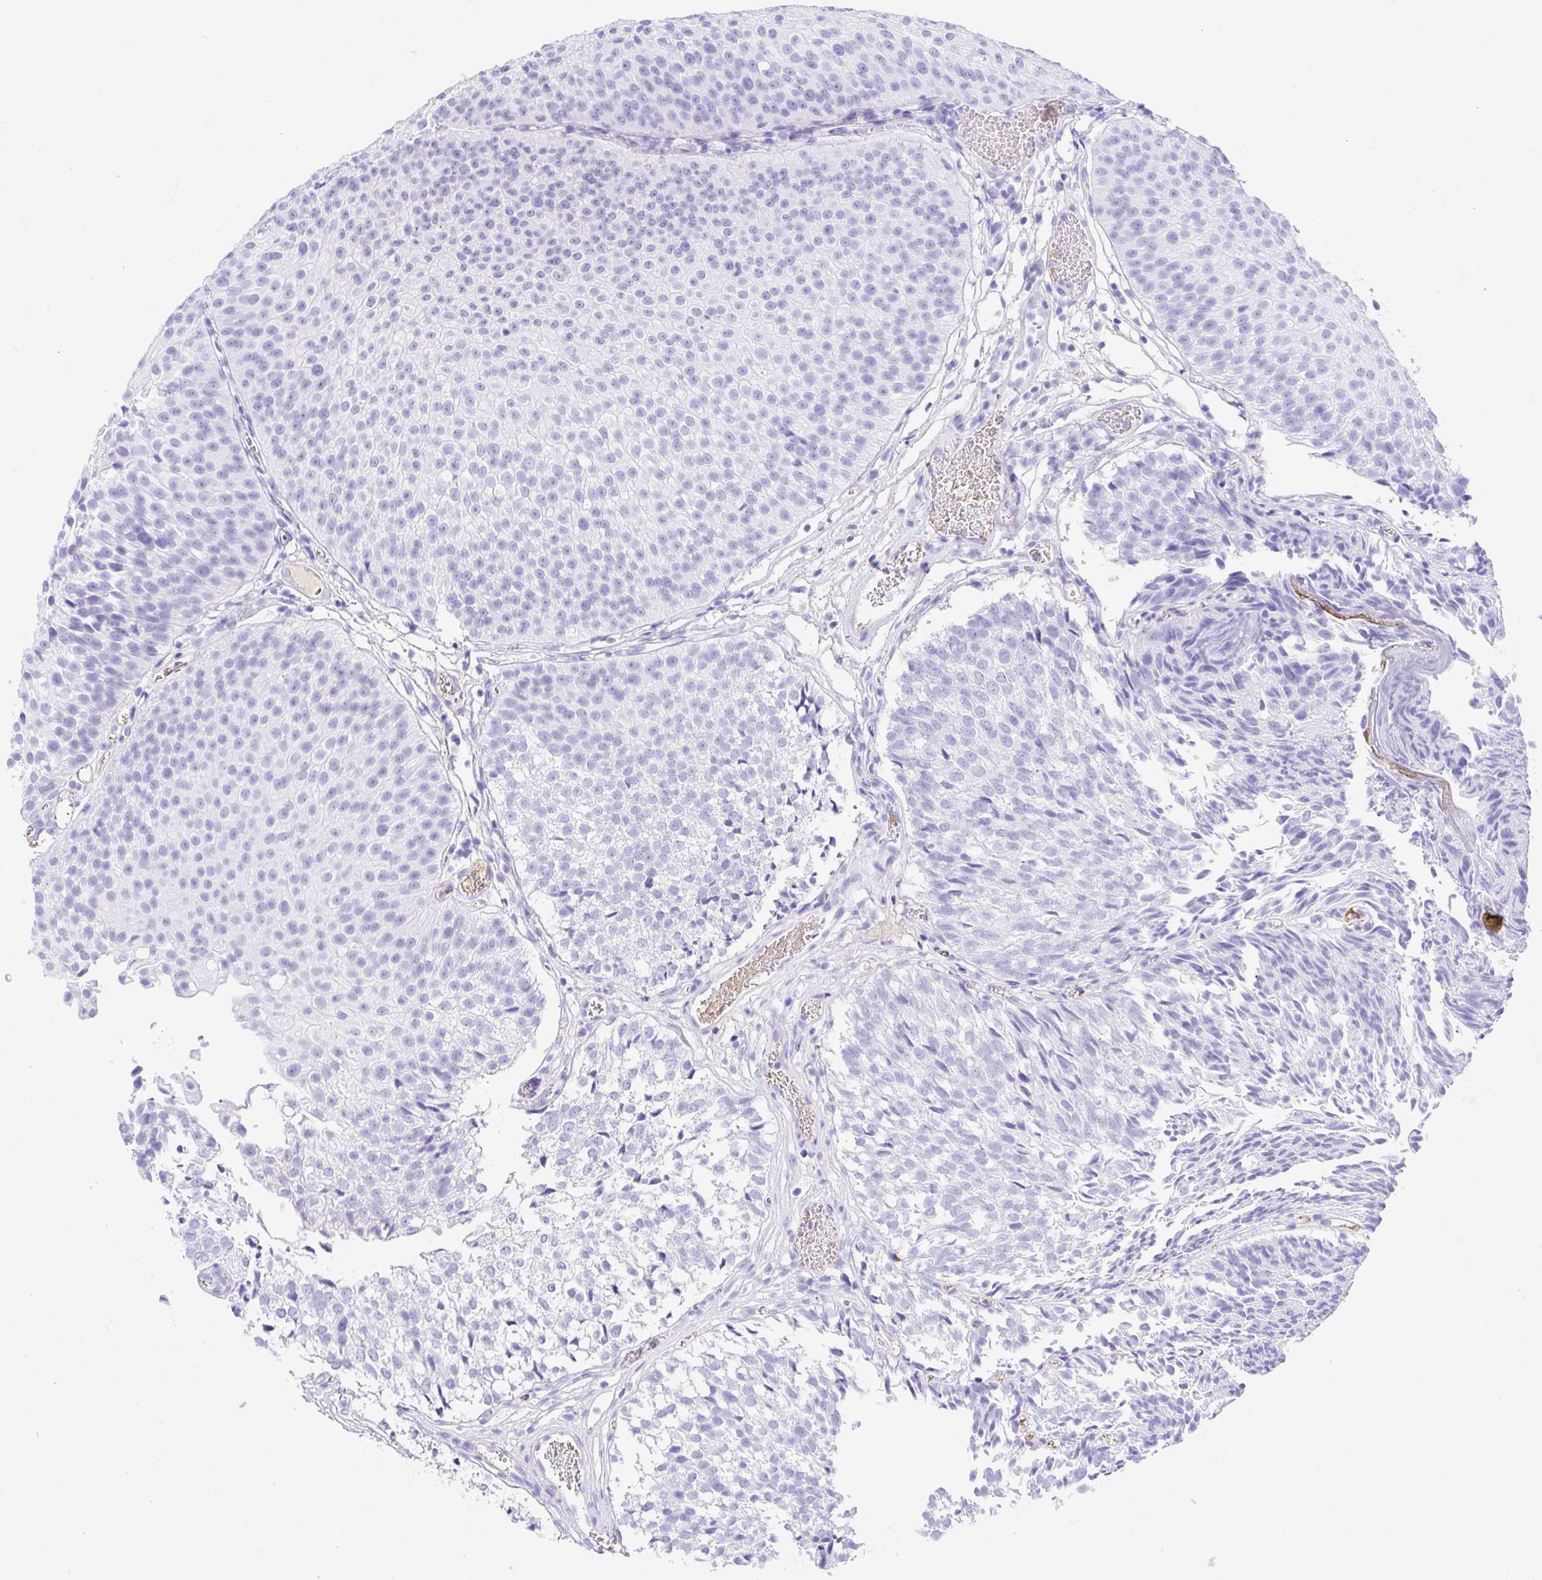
{"staining": {"intensity": "negative", "quantity": "none", "location": "none"}, "tissue": "urothelial cancer", "cell_type": "Tumor cells", "image_type": "cancer", "snomed": [{"axis": "morphology", "description": "Urothelial carcinoma, Low grade"}, {"axis": "topography", "description": "Urinary bladder"}], "caption": "Low-grade urothelial carcinoma was stained to show a protein in brown. There is no significant positivity in tumor cells. (Immunohistochemistry, brightfield microscopy, high magnification).", "gene": "GKN1", "patient": {"sex": "male", "age": 80}}